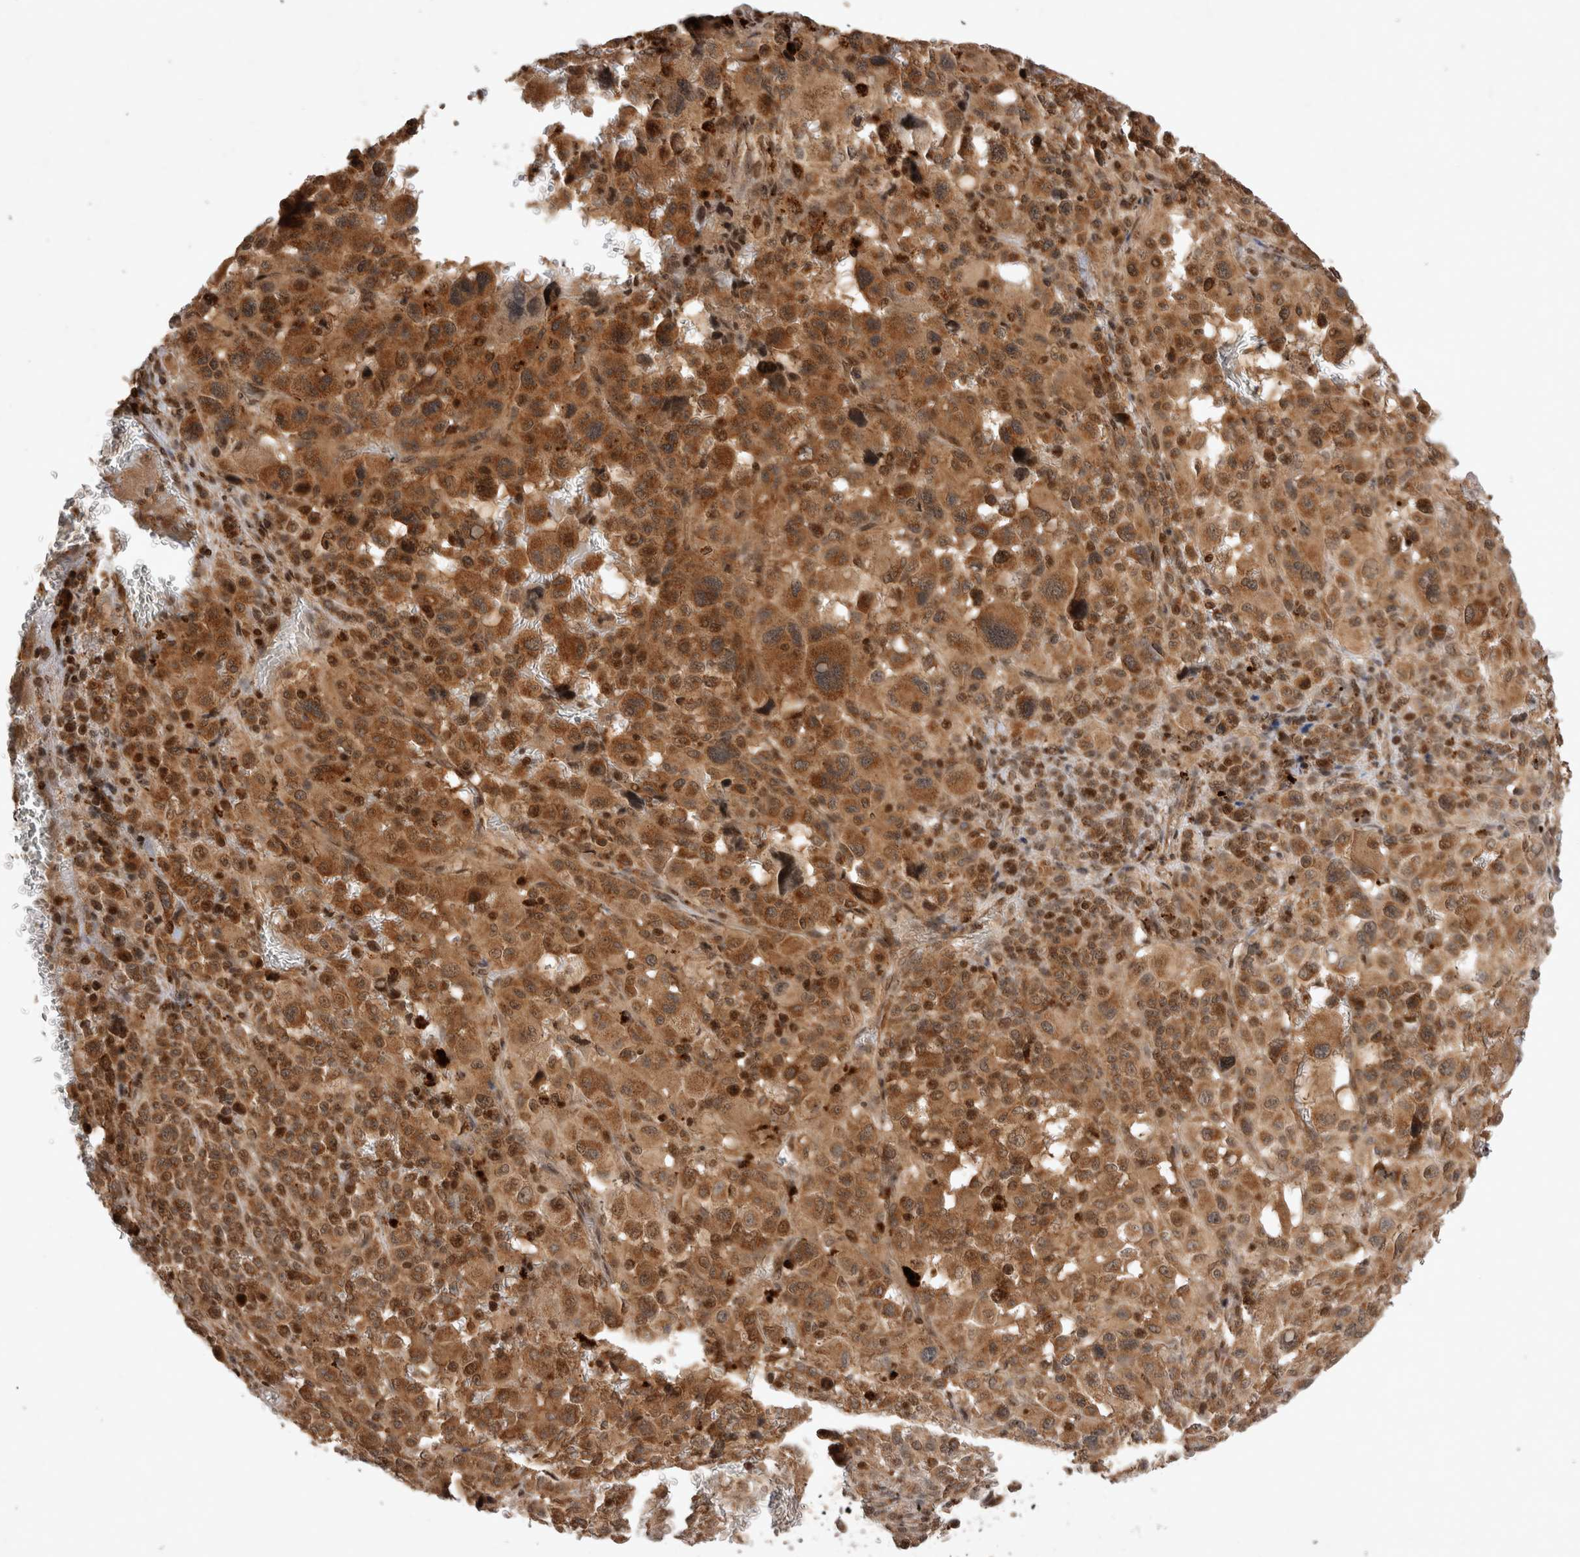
{"staining": {"intensity": "strong", "quantity": ">75%", "location": "cytoplasmic/membranous"}, "tissue": "melanoma", "cell_type": "Tumor cells", "image_type": "cancer", "snomed": [{"axis": "morphology", "description": "Malignant melanoma, Metastatic site"}, {"axis": "topography", "description": "Skin"}], "caption": "Immunohistochemical staining of human melanoma demonstrates high levels of strong cytoplasmic/membranous protein positivity in approximately >75% of tumor cells.", "gene": "FAM221A", "patient": {"sex": "female", "age": 74}}